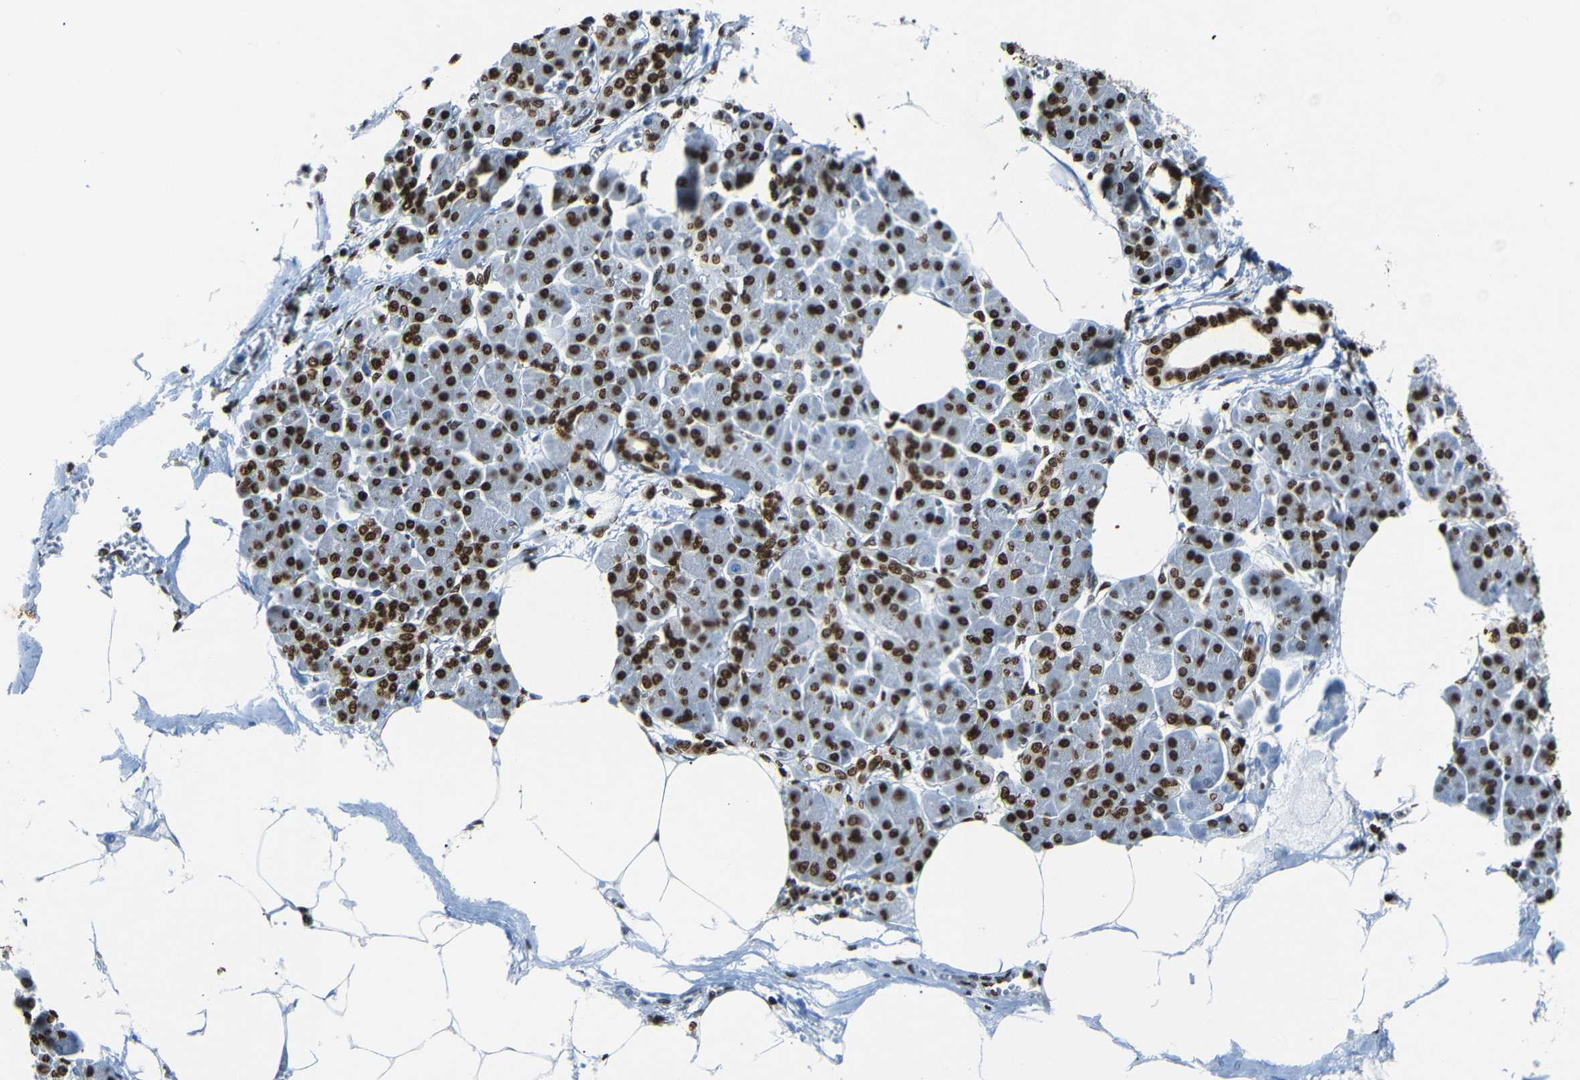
{"staining": {"intensity": "strong", "quantity": ">75%", "location": "nuclear"}, "tissue": "pancreatic cancer", "cell_type": "Tumor cells", "image_type": "cancer", "snomed": [{"axis": "morphology", "description": "Adenocarcinoma, NOS"}, {"axis": "topography", "description": "Pancreas"}], "caption": "Approximately >75% of tumor cells in adenocarcinoma (pancreatic) reveal strong nuclear protein expression as visualized by brown immunohistochemical staining.", "gene": "HMGN1", "patient": {"sex": "female", "age": 70}}